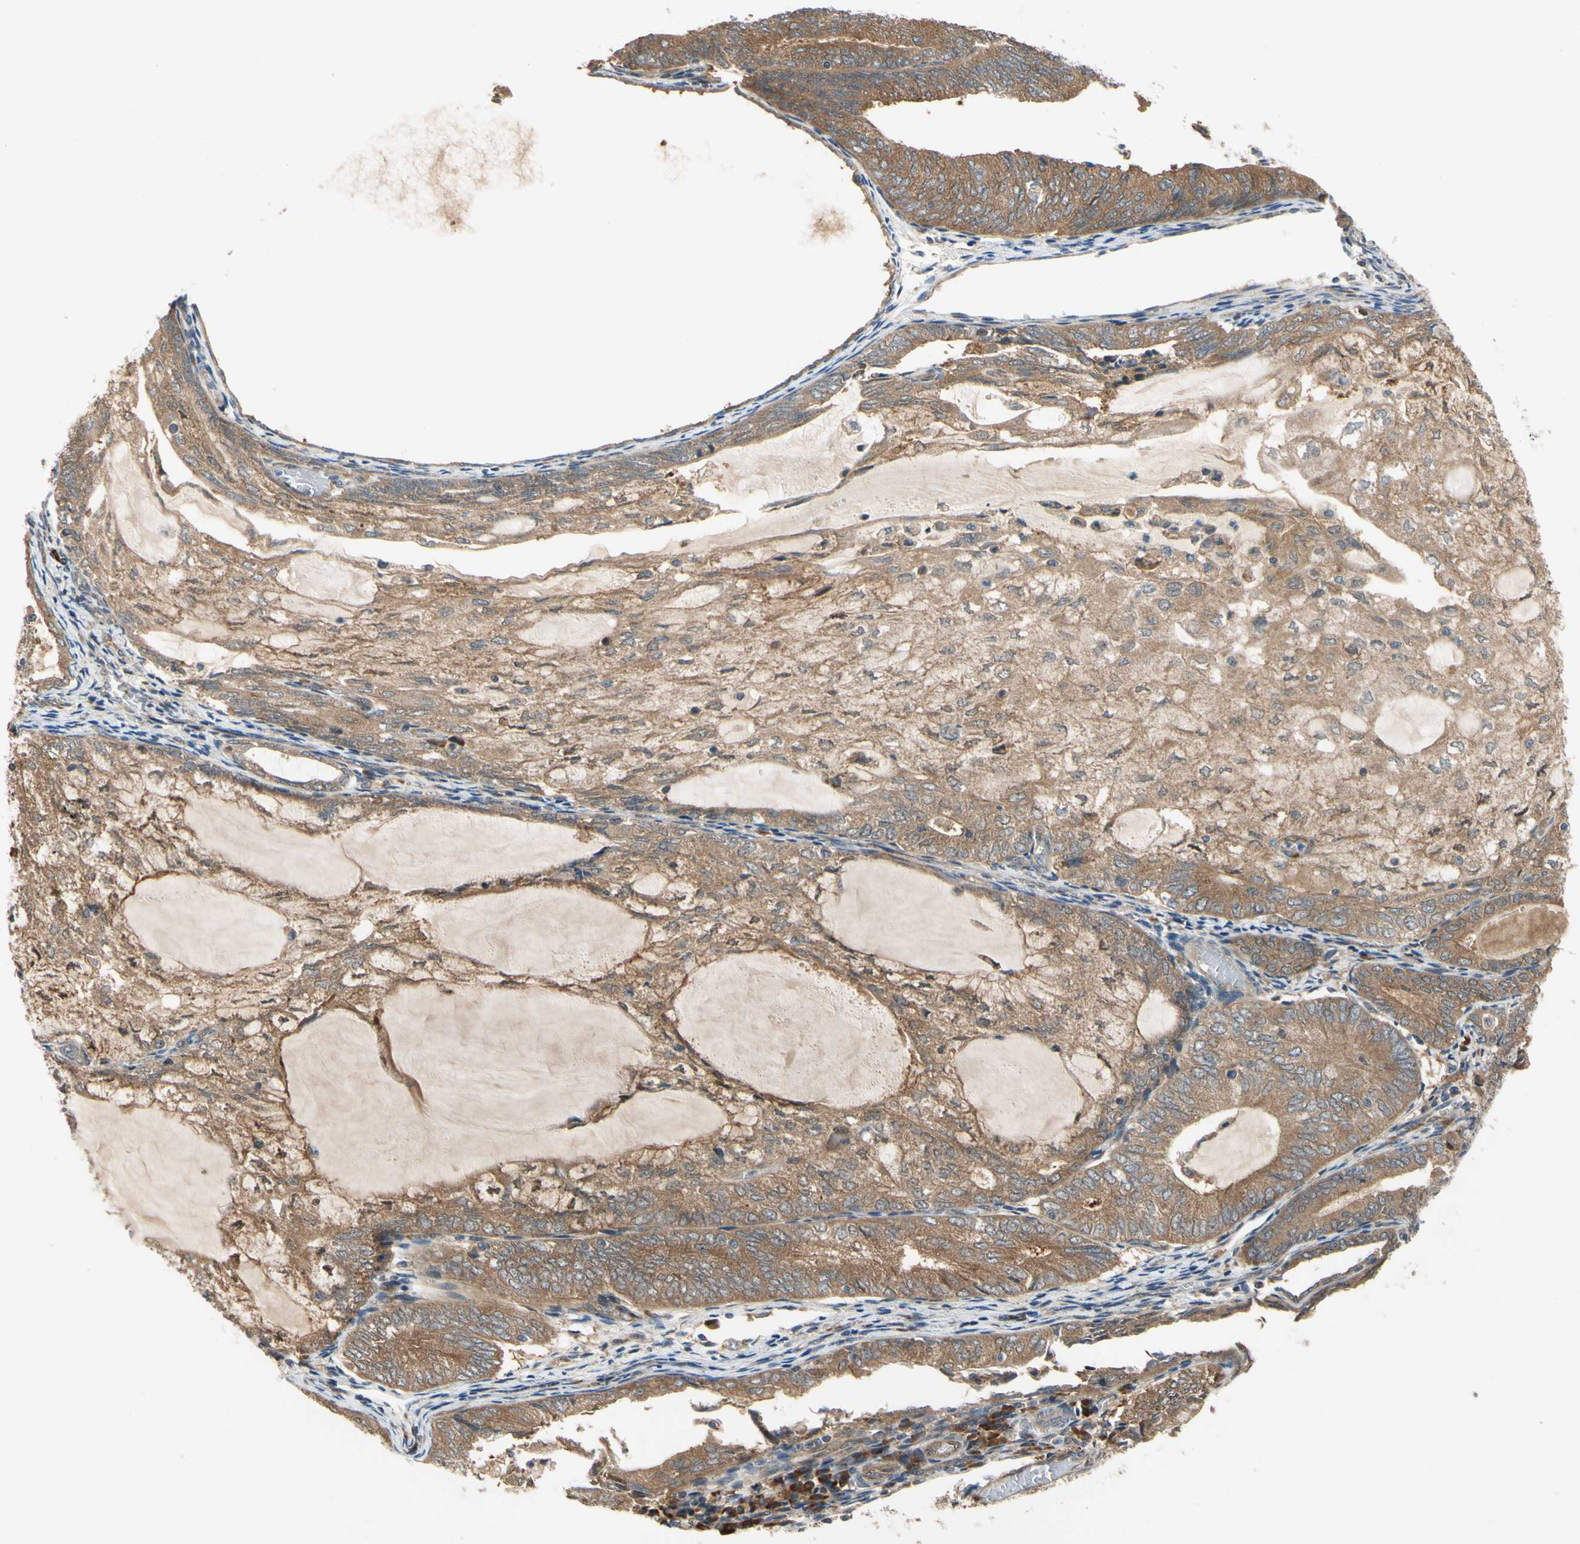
{"staining": {"intensity": "moderate", "quantity": ">75%", "location": "cytoplasmic/membranous"}, "tissue": "endometrial cancer", "cell_type": "Tumor cells", "image_type": "cancer", "snomed": [{"axis": "morphology", "description": "Adenocarcinoma, NOS"}, {"axis": "topography", "description": "Endometrium"}], "caption": "A photomicrograph of endometrial cancer stained for a protein exhibits moderate cytoplasmic/membranous brown staining in tumor cells.", "gene": "TDRP", "patient": {"sex": "female", "age": 81}}